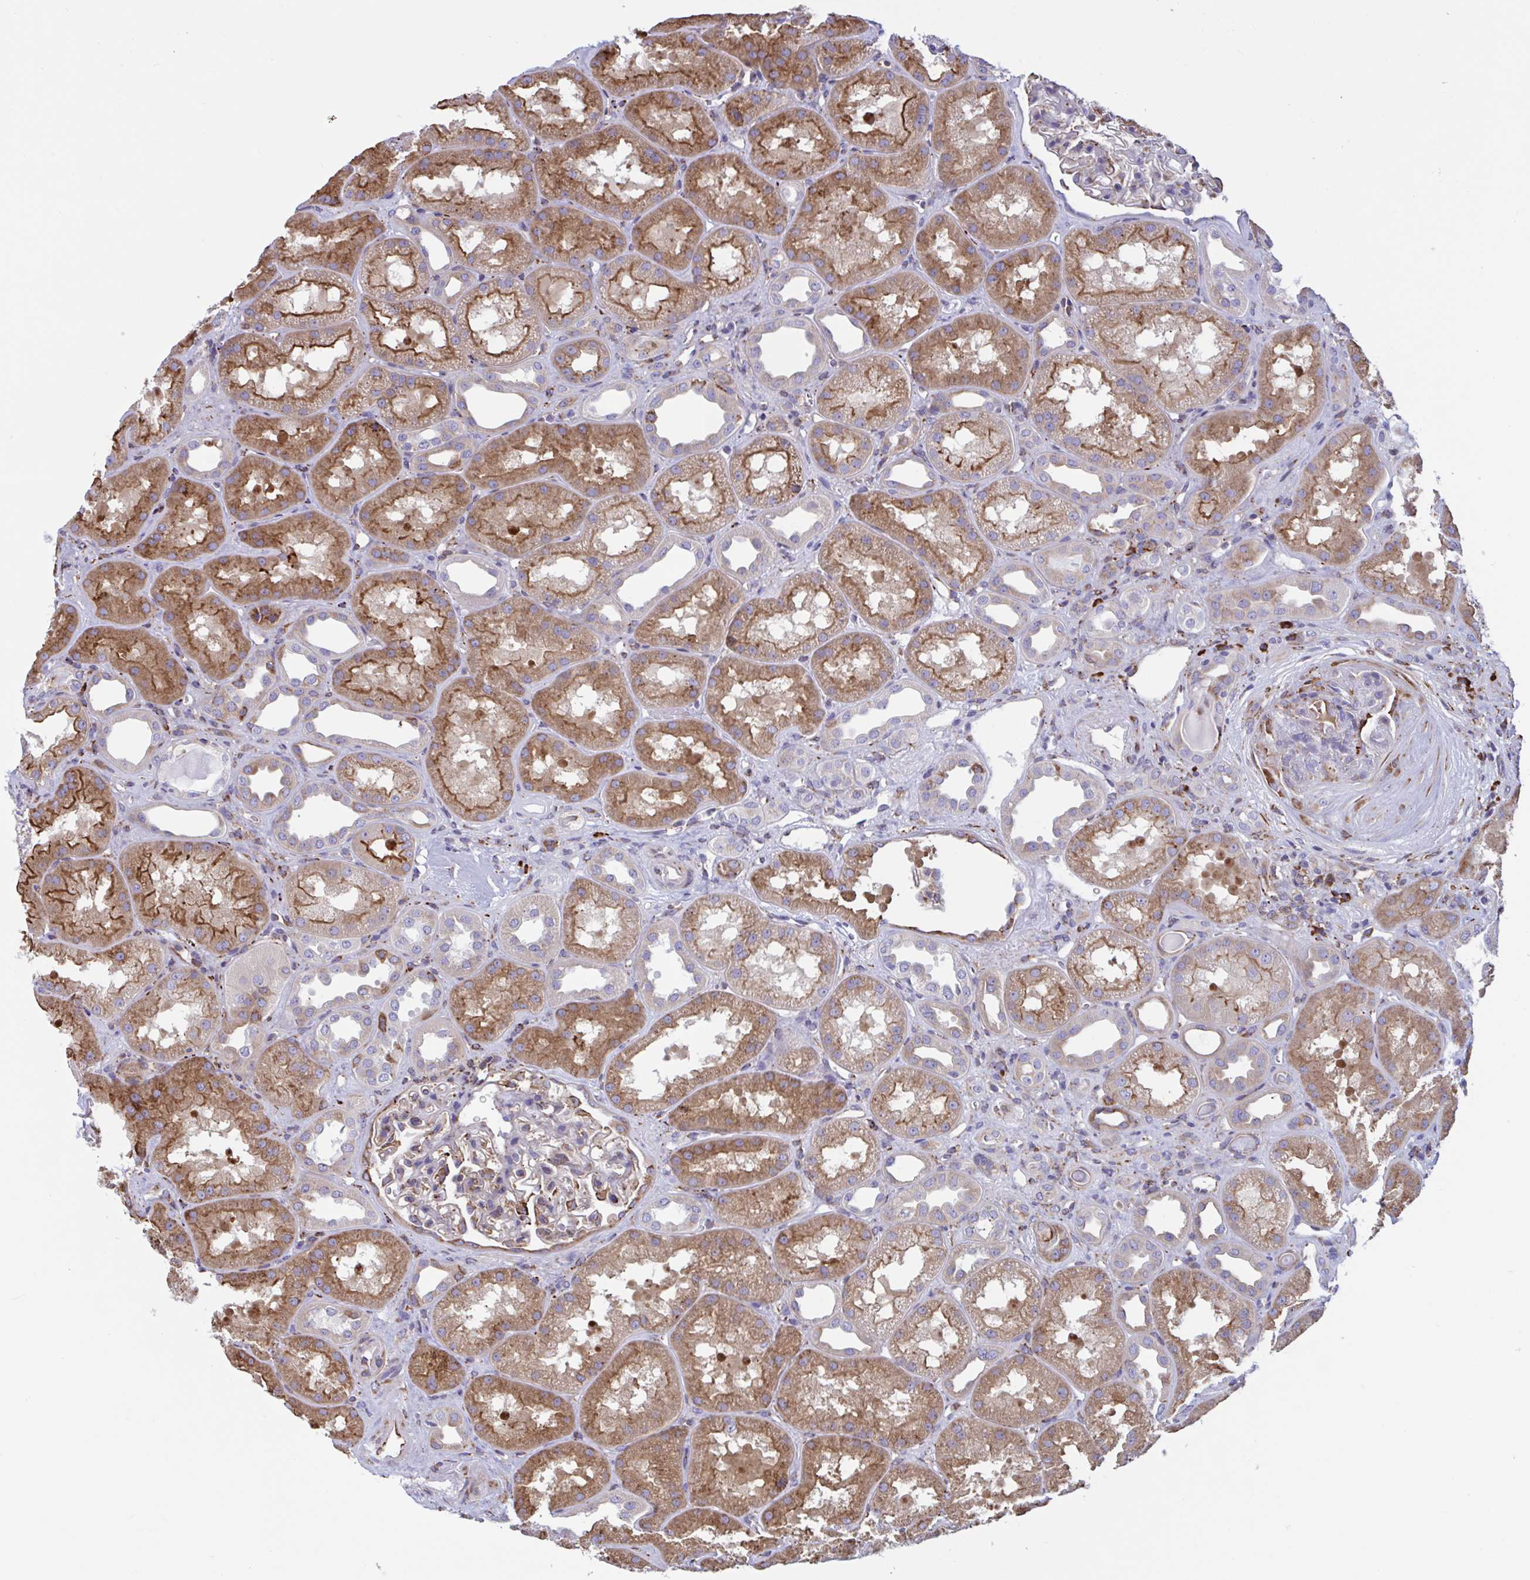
{"staining": {"intensity": "moderate", "quantity": "<25%", "location": "cytoplasmic/membranous"}, "tissue": "kidney", "cell_type": "Cells in glomeruli", "image_type": "normal", "snomed": [{"axis": "morphology", "description": "Normal tissue, NOS"}, {"axis": "topography", "description": "Kidney"}], "caption": "Moderate cytoplasmic/membranous positivity is present in approximately <25% of cells in glomeruli in normal kidney. (IHC, brightfield microscopy, high magnification).", "gene": "PEAK3", "patient": {"sex": "male", "age": 61}}